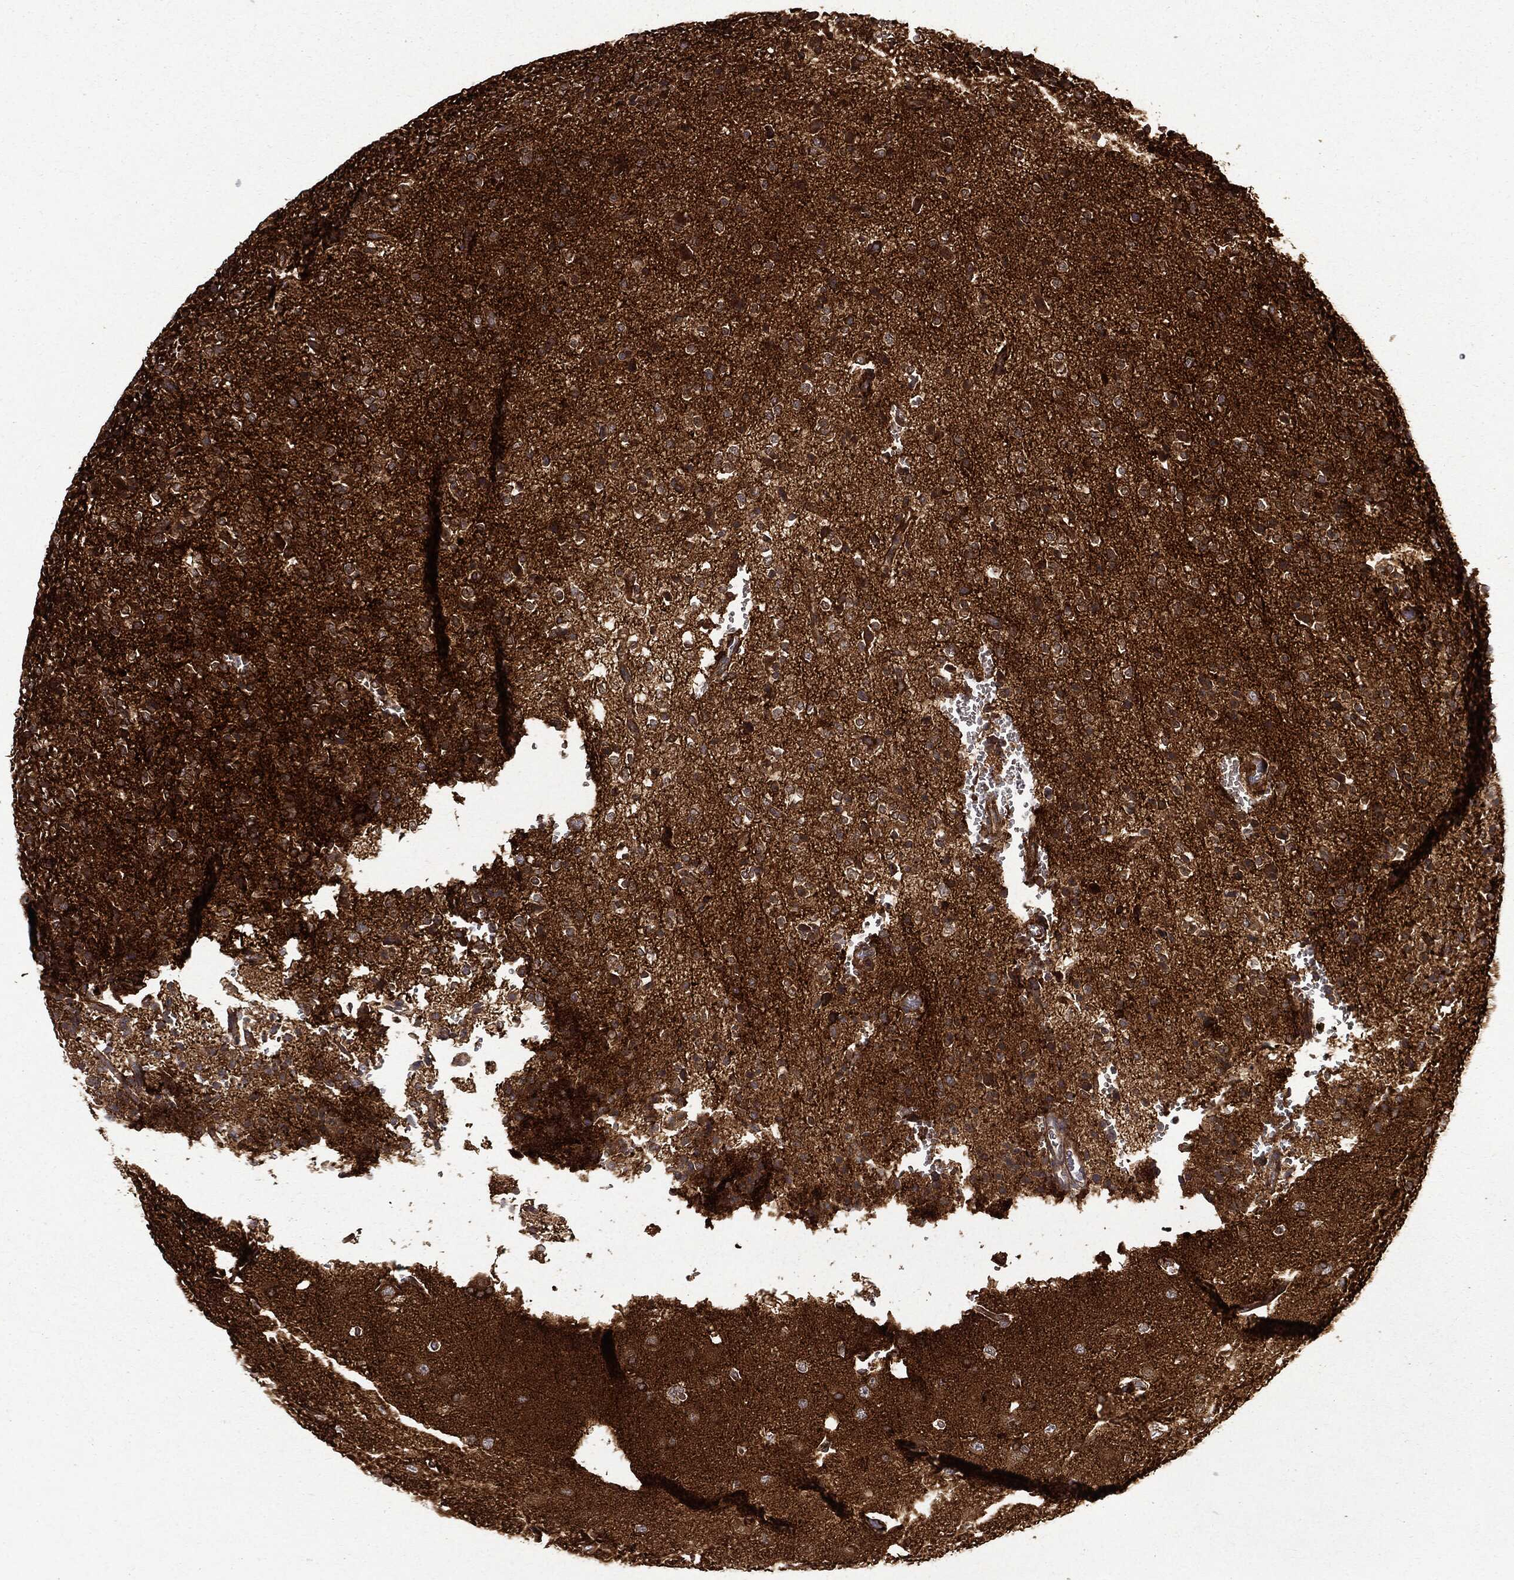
{"staining": {"intensity": "moderate", "quantity": "25%-75%", "location": "cytoplasmic/membranous"}, "tissue": "glioma", "cell_type": "Tumor cells", "image_type": "cancer", "snomed": [{"axis": "morphology", "description": "Glioma, malignant, Low grade"}, {"axis": "topography", "description": "Brain"}], "caption": "Immunohistochemical staining of human glioma demonstrates medium levels of moderate cytoplasmic/membranous protein staining in about 25%-75% of tumor cells. The protein of interest is stained brown, and the nuclei are stained in blue (DAB (3,3'-diaminobenzidine) IHC with brightfield microscopy, high magnification).", "gene": "HTT", "patient": {"sex": "male", "age": 41}}